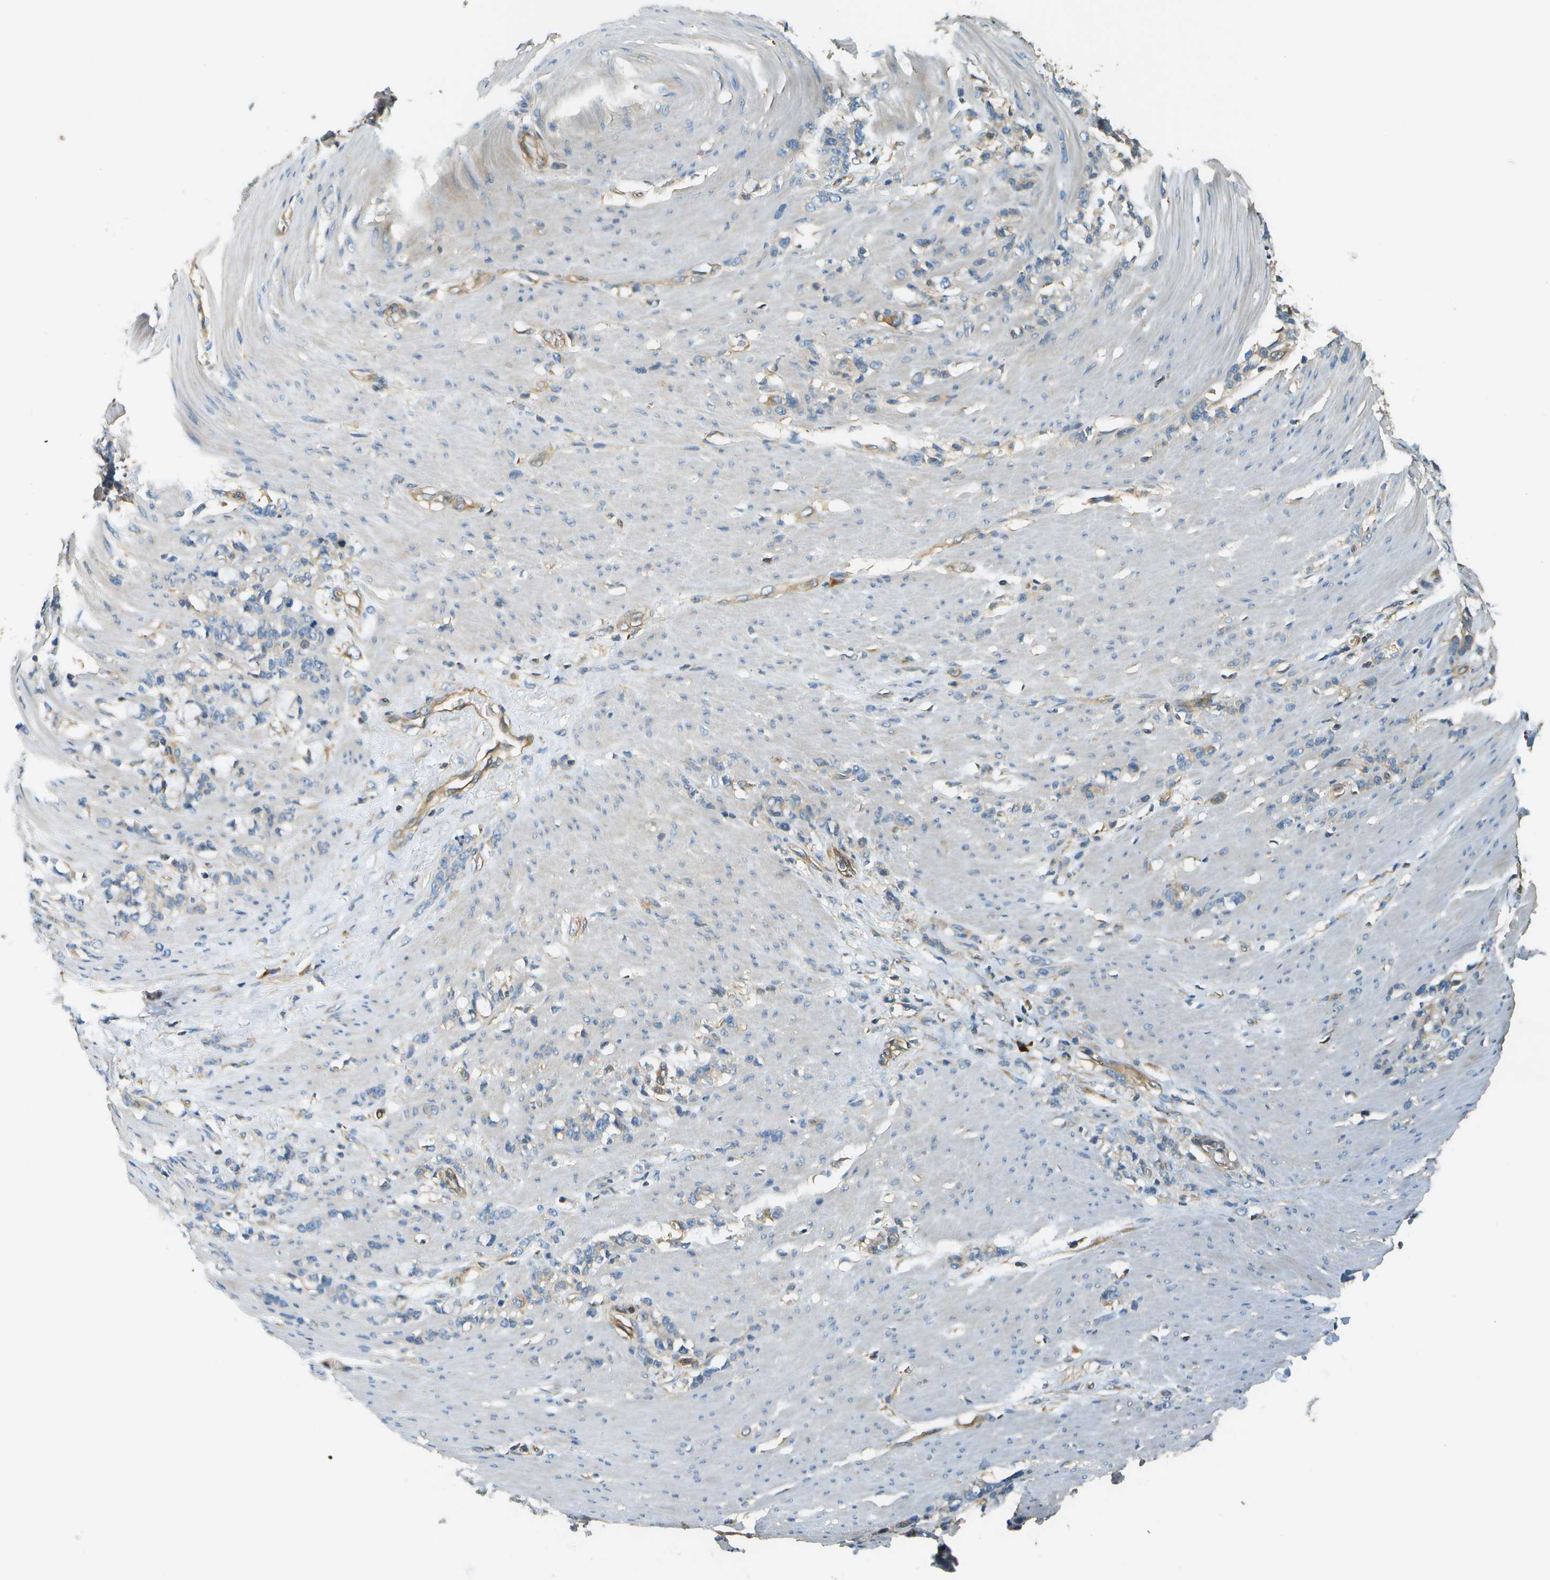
{"staining": {"intensity": "weak", "quantity": "<25%", "location": "cytoplasmic/membranous"}, "tissue": "stomach cancer", "cell_type": "Tumor cells", "image_type": "cancer", "snomed": [{"axis": "morphology", "description": "Adenocarcinoma, NOS"}, {"axis": "topography", "description": "Stomach, lower"}], "caption": "Immunohistochemistry (IHC) of stomach adenocarcinoma displays no positivity in tumor cells.", "gene": "DNAJB11", "patient": {"sex": "male", "age": 88}}